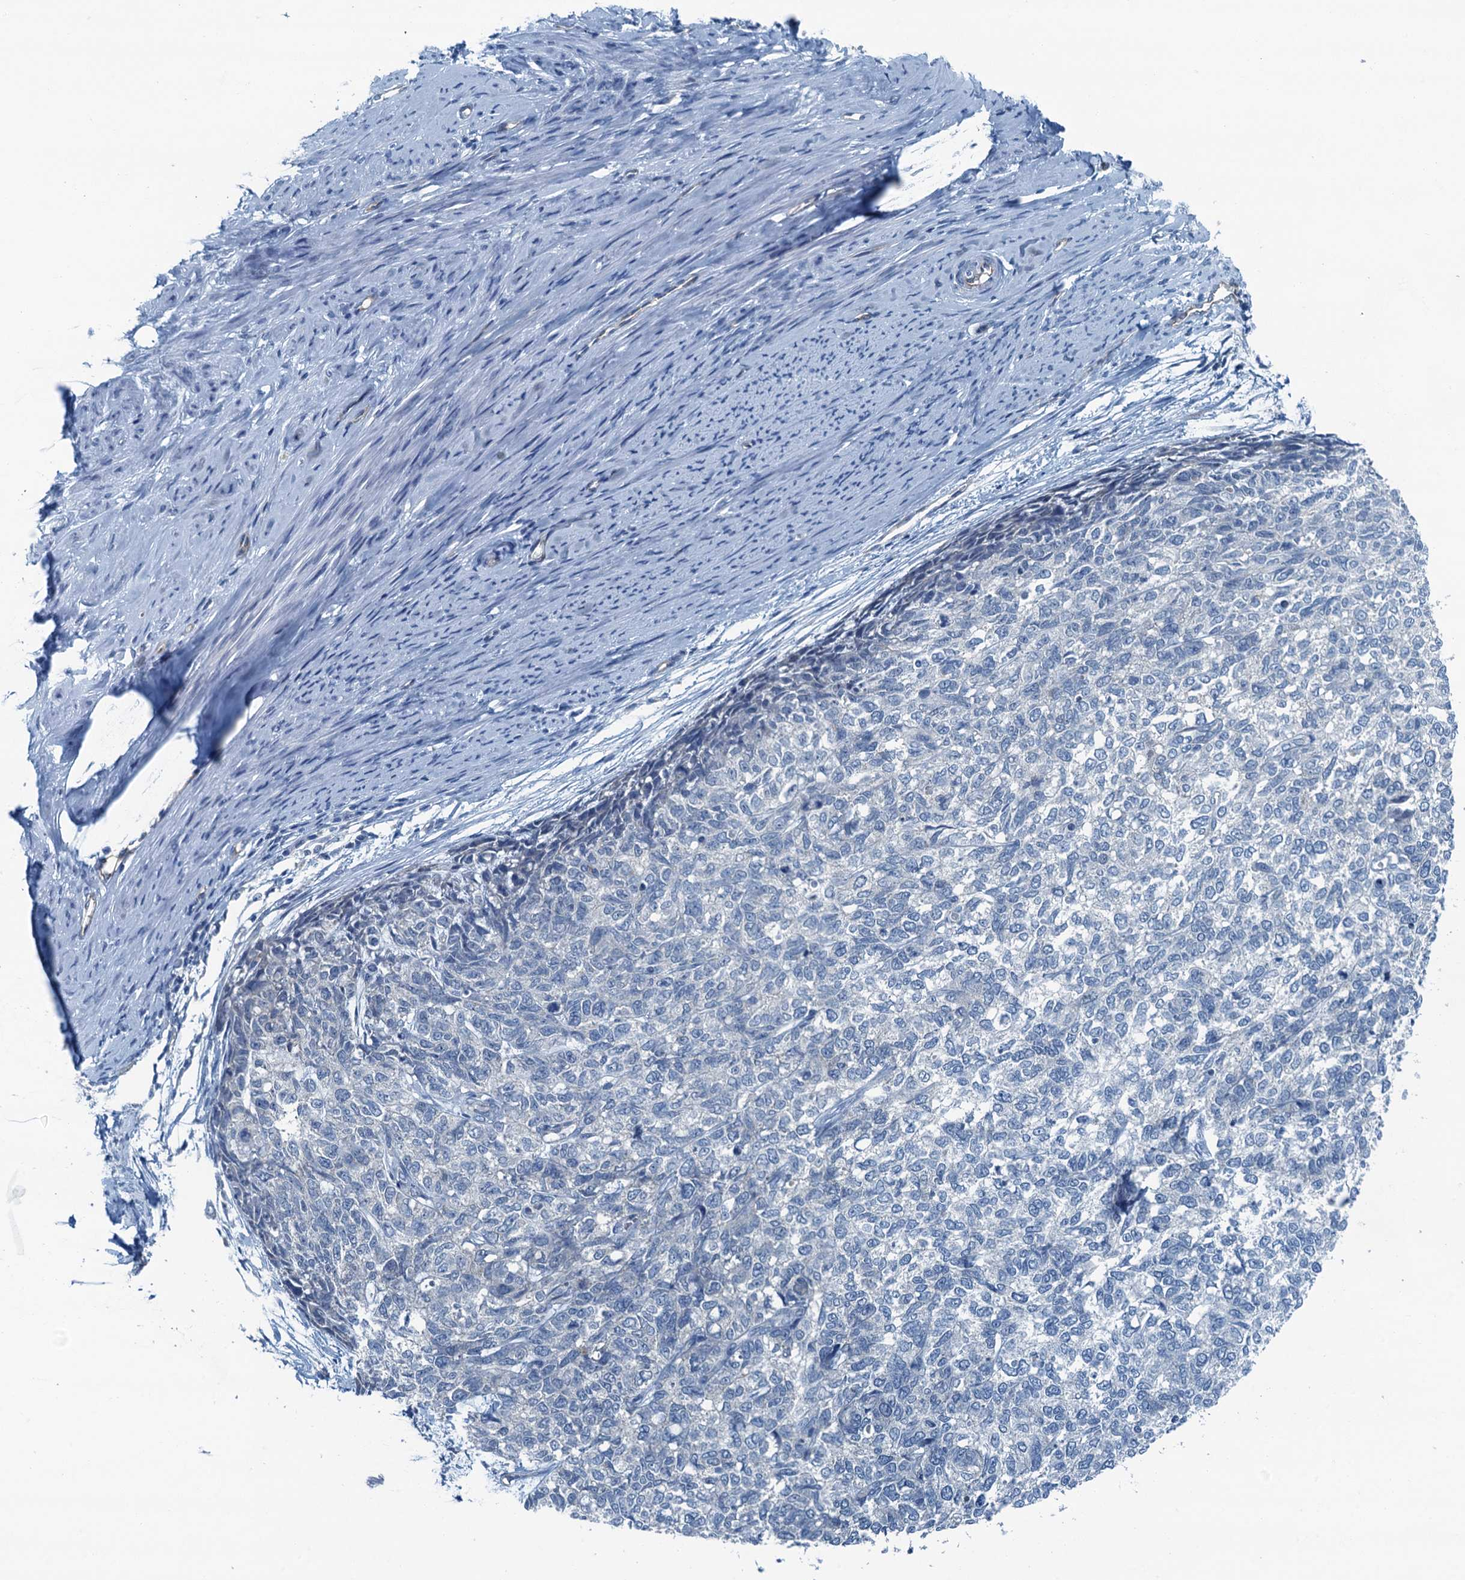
{"staining": {"intensity": "negative", "quantity": "none", "location": "none"}, "tissue": "cervical cancer", "cell_type": "Tumor cells", "image_type": "cancer", "snomed": [{"axis": "morphology", "description": "Squamous cell carcinoma, NOS"}, {"axis": "topography", "description": "Cervix"}], "caption": "This is a histopathology image of immunohistochemistry (IHC) staining of squamous cell carcinoma (cervical), which shows no expression in tumor cells.", "gene": "GFOD2", "patient": {"sex": "female", "age": 63}}